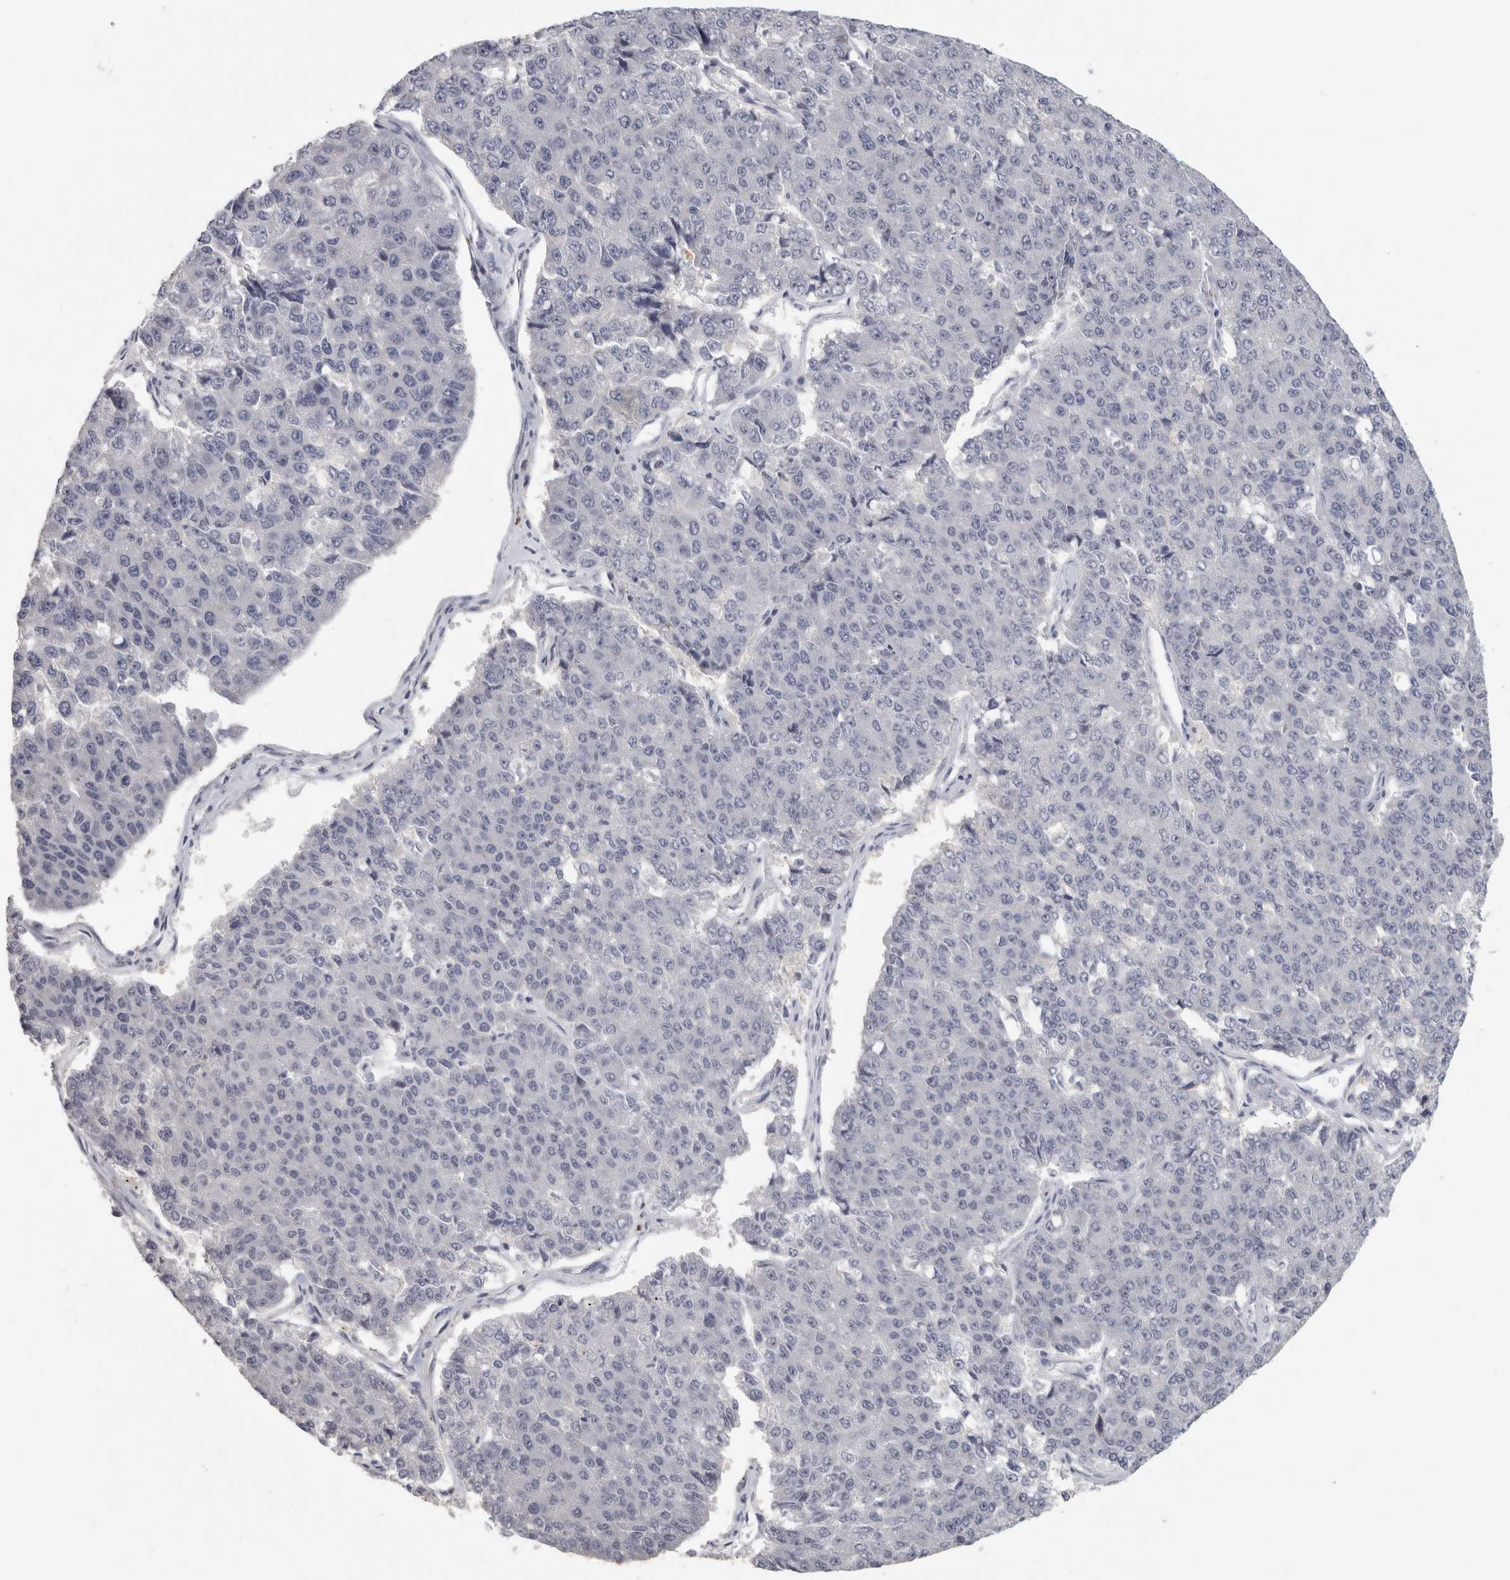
{"staining": {"intensity": "negative", "quantity": "none", "location": "none"}, "tissue": "pancreatic cancer", "cell_type": "Tumor cells", "image_type": "cancer", "snomed": [{"axis": "morphology", "description": "Adenocarcinoma, NOS"}, {"axis": "topography", "description": "Pancreas"}], "caption": "A high-resolution micrograph shows immunohistochemistry (IHC) staining of pancreatic cancer (adenocarcinoma), which reveals no significant staining in tumor cells. The staining is performed using DAB (3,3'-diaminobenzidine) brown chromogen with nuclei counter-stained in using hematoxylin.", "gene": "DNAJC11", "patient": {"sex": "male", "age": 50}}